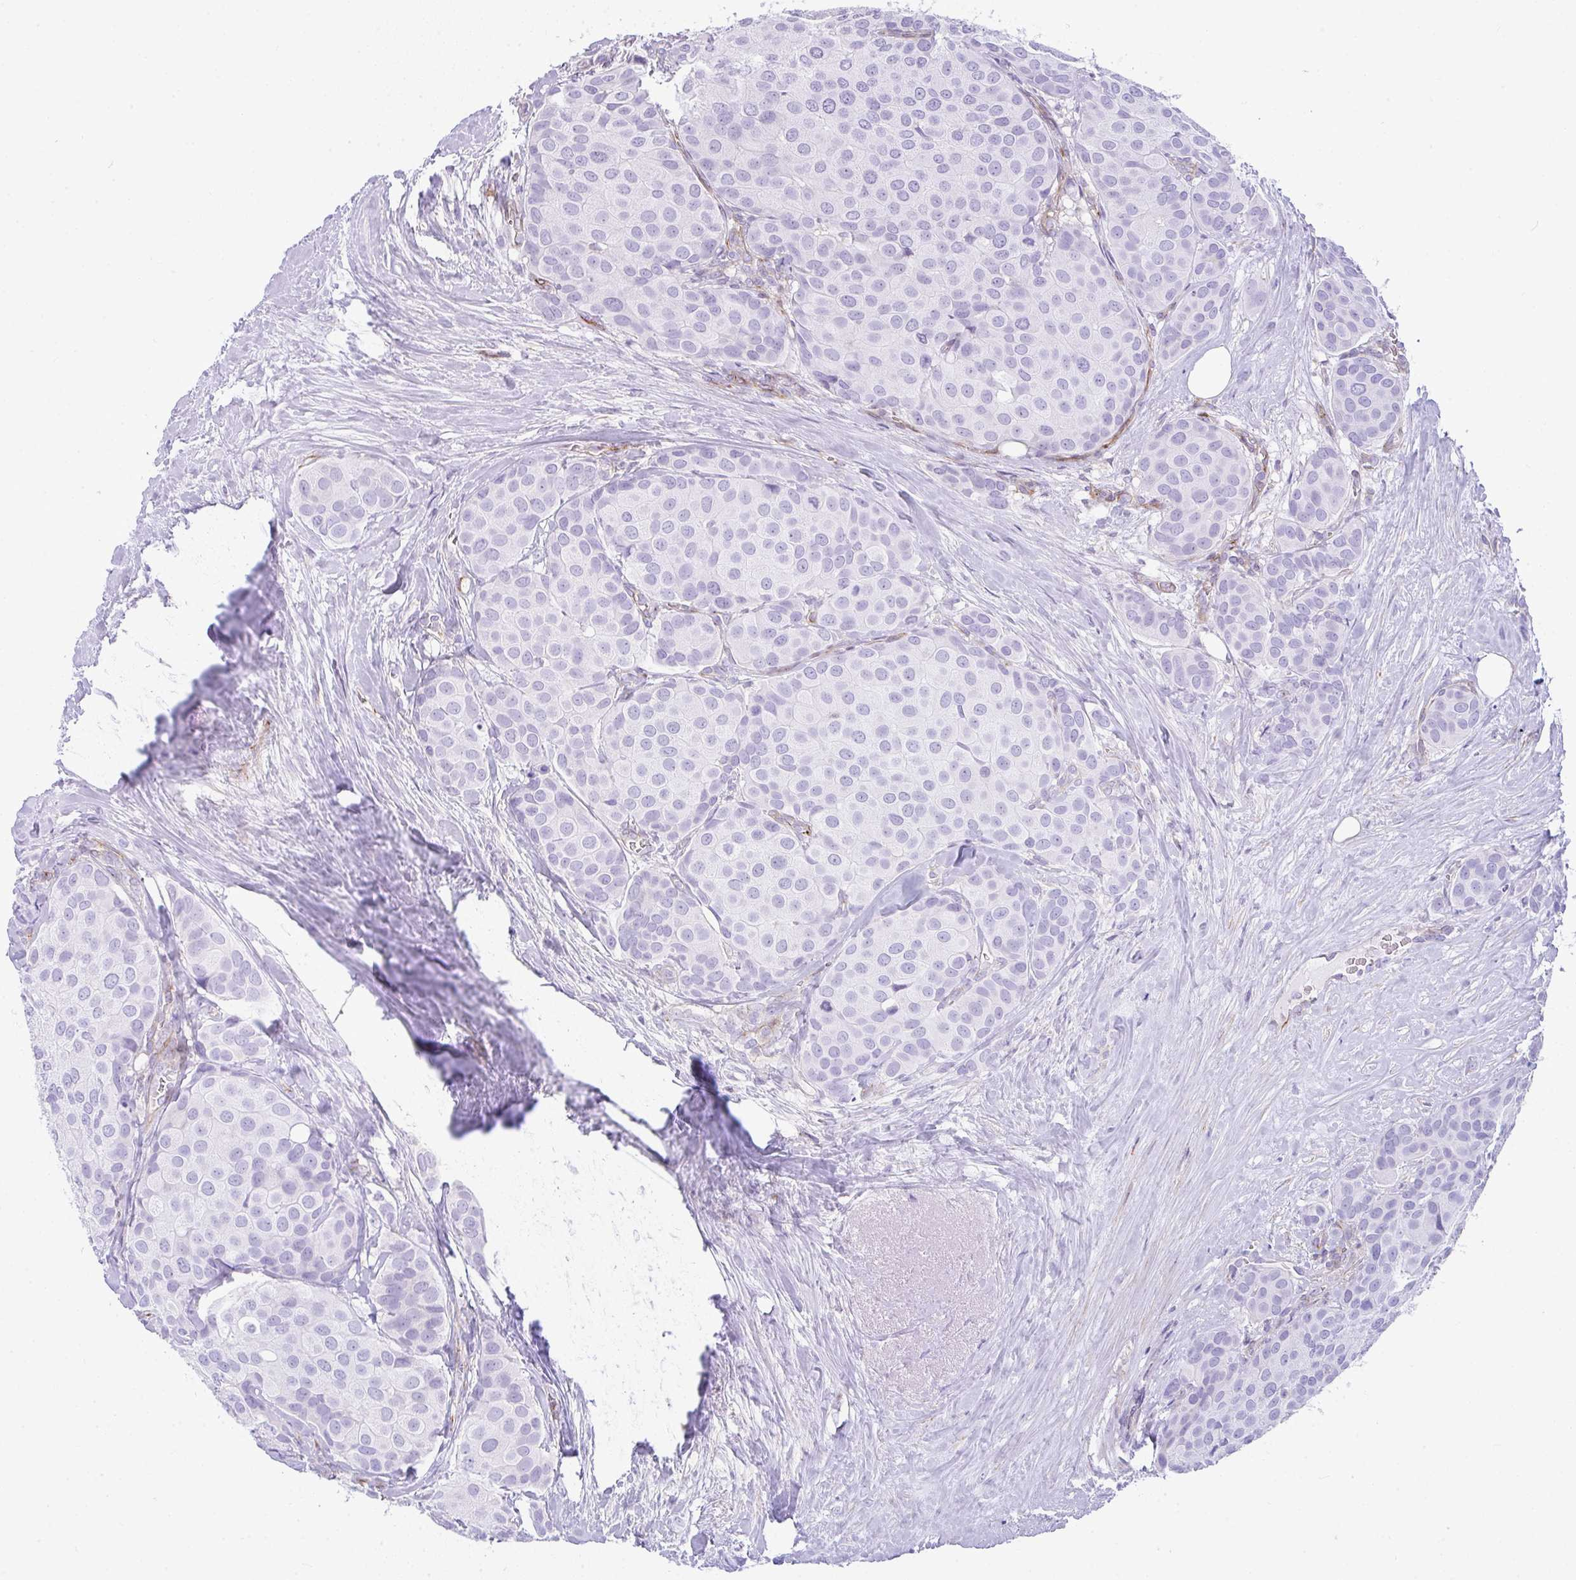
{"staining": {"intensity": "negative", "quantity": "none", "location": "none"}, "tissue": "breast cancer", "cell_type": "Tumor cells", "image_type": "cancer", "snomed": [{"axis": "morphology", "description": "Duct carcinoma"}, {"axis": "topography", "description": "Breast"}], "caption": "This is an immunohistochemistry histopathology image of infiltrating ductal carcinoma (breast). There is no positivity in tumor cells.", "gene": "CDRT15", "patient": {"sex": "female", "age": 70}}